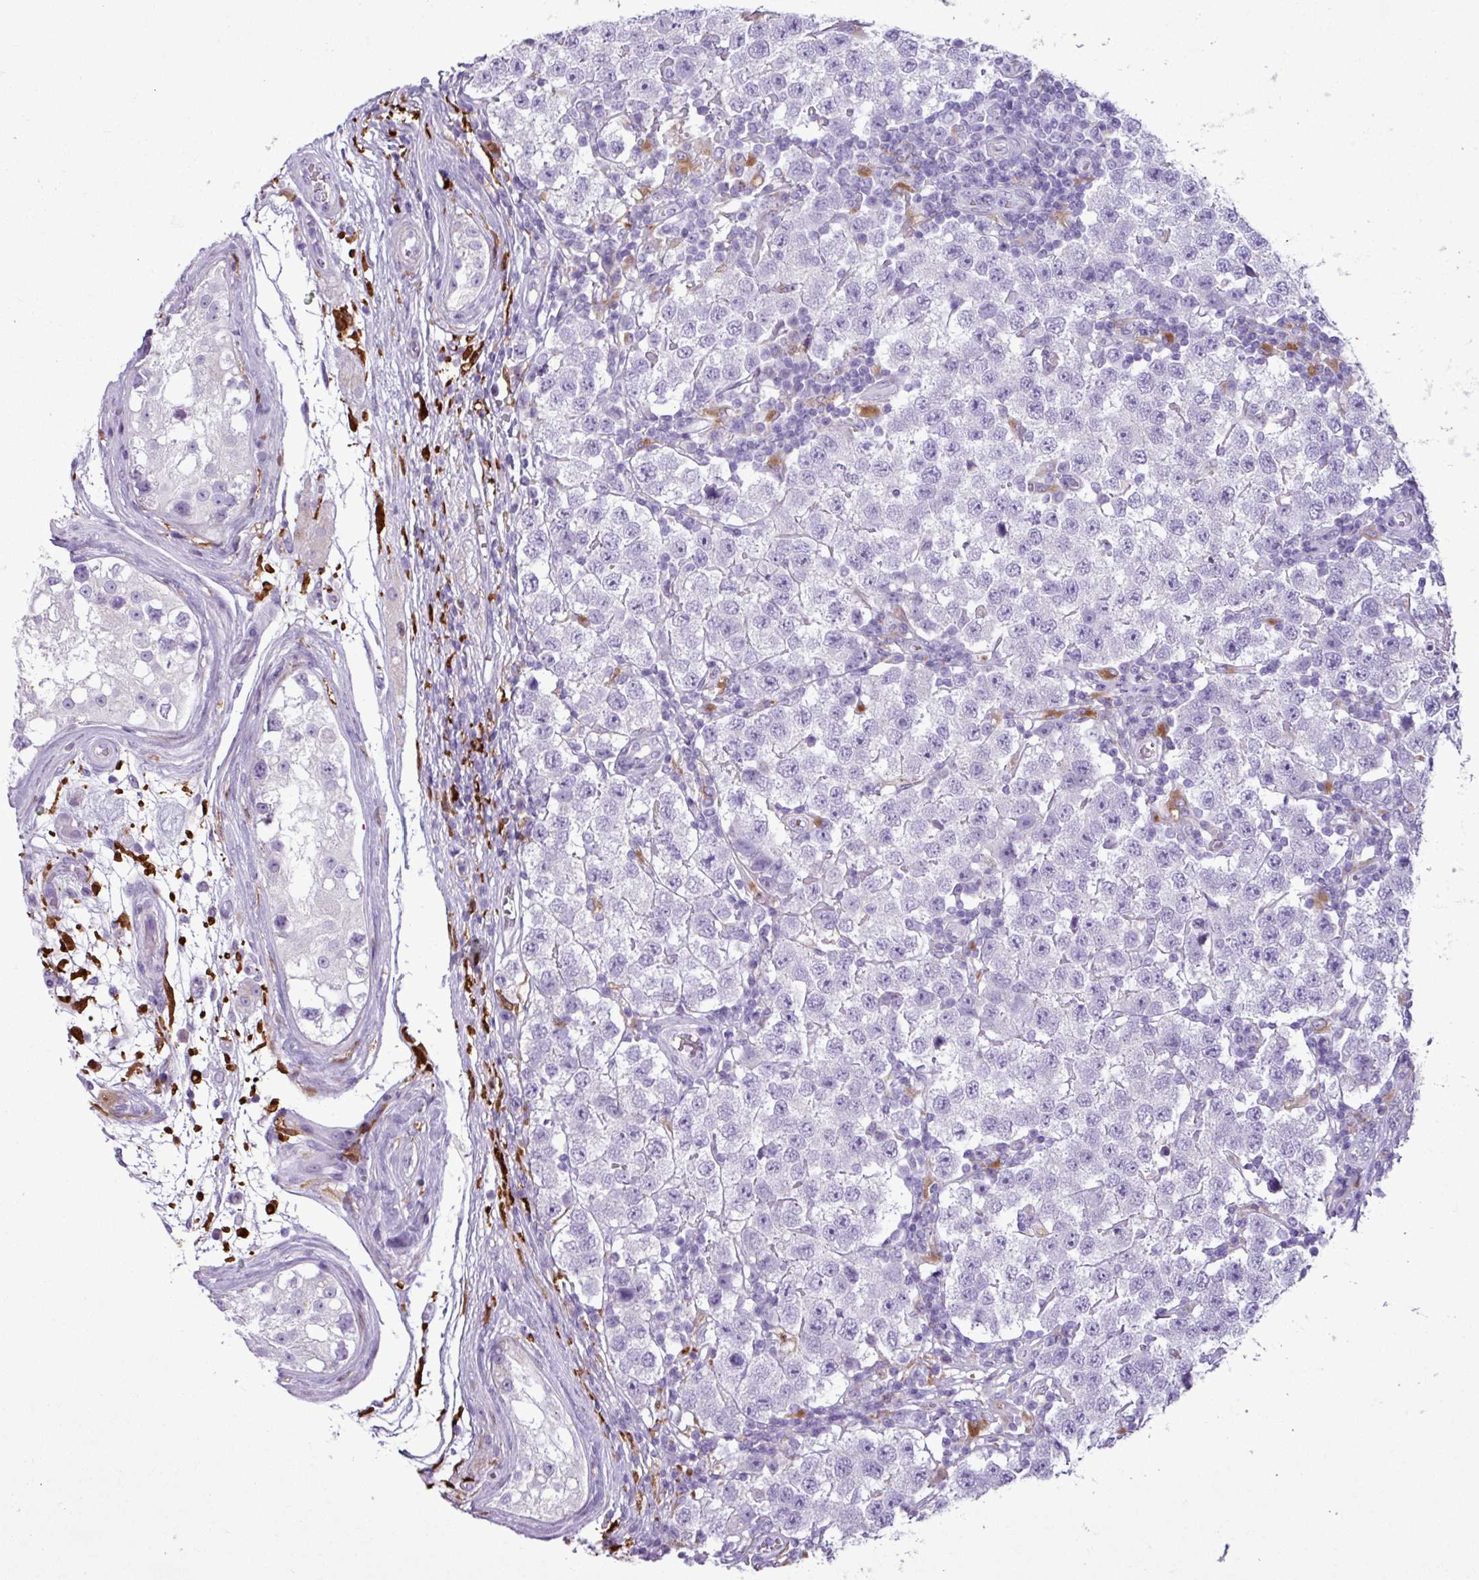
{"staining": {"intensity": "negative", "quantity": "none", "location": "none"}, "tissue": "testis cancer", "cell_type": "Tumor cells", "image_type": "cancer", "snomed": [{"axis": "morphology", "description": "Seminoma, NOS"}, {"axis": "topography", "description": "Testis"}], "caption": "Protein analysis of testis cancer exhibits no significant expression in tumor cells.", "gene": "TMEM200C", "patient": {"sex": "male", "age": 34}}